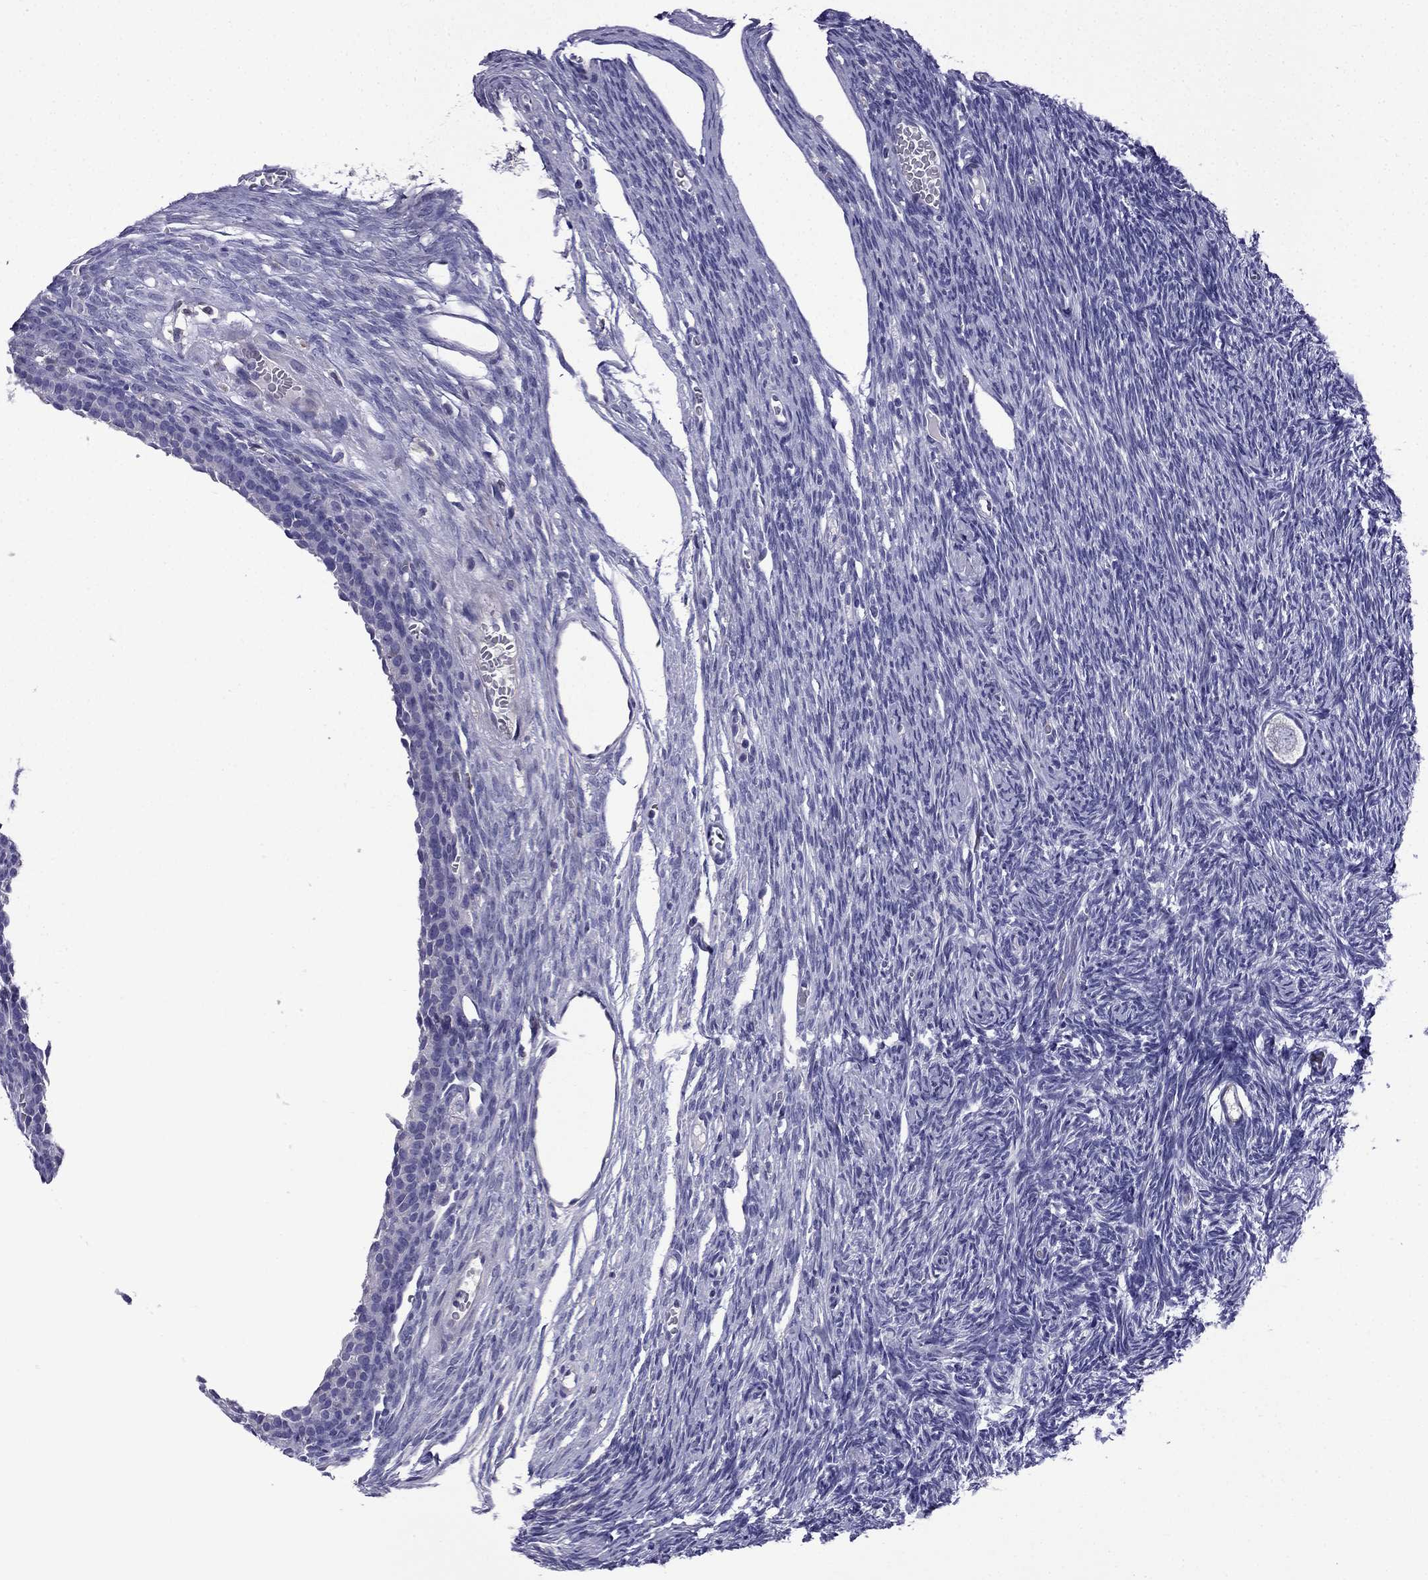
{"staining": {"intensity": "negative", "quantity": "none", "location": "none"}, "tissue": "ovary", "cell_type": "Follicle cells", "image_type": "normal", "snomed": [{"axis": "morphology", "description": "Normal tissue, NOS"}, {"axis": "topography", "description": "Ovary"}], "caption": "Histopathology image shows no significant protein positivity in follicle cells of benign ovary.", "gene": "TSSK4", "patient": {"sex": "female", "age": 27}}